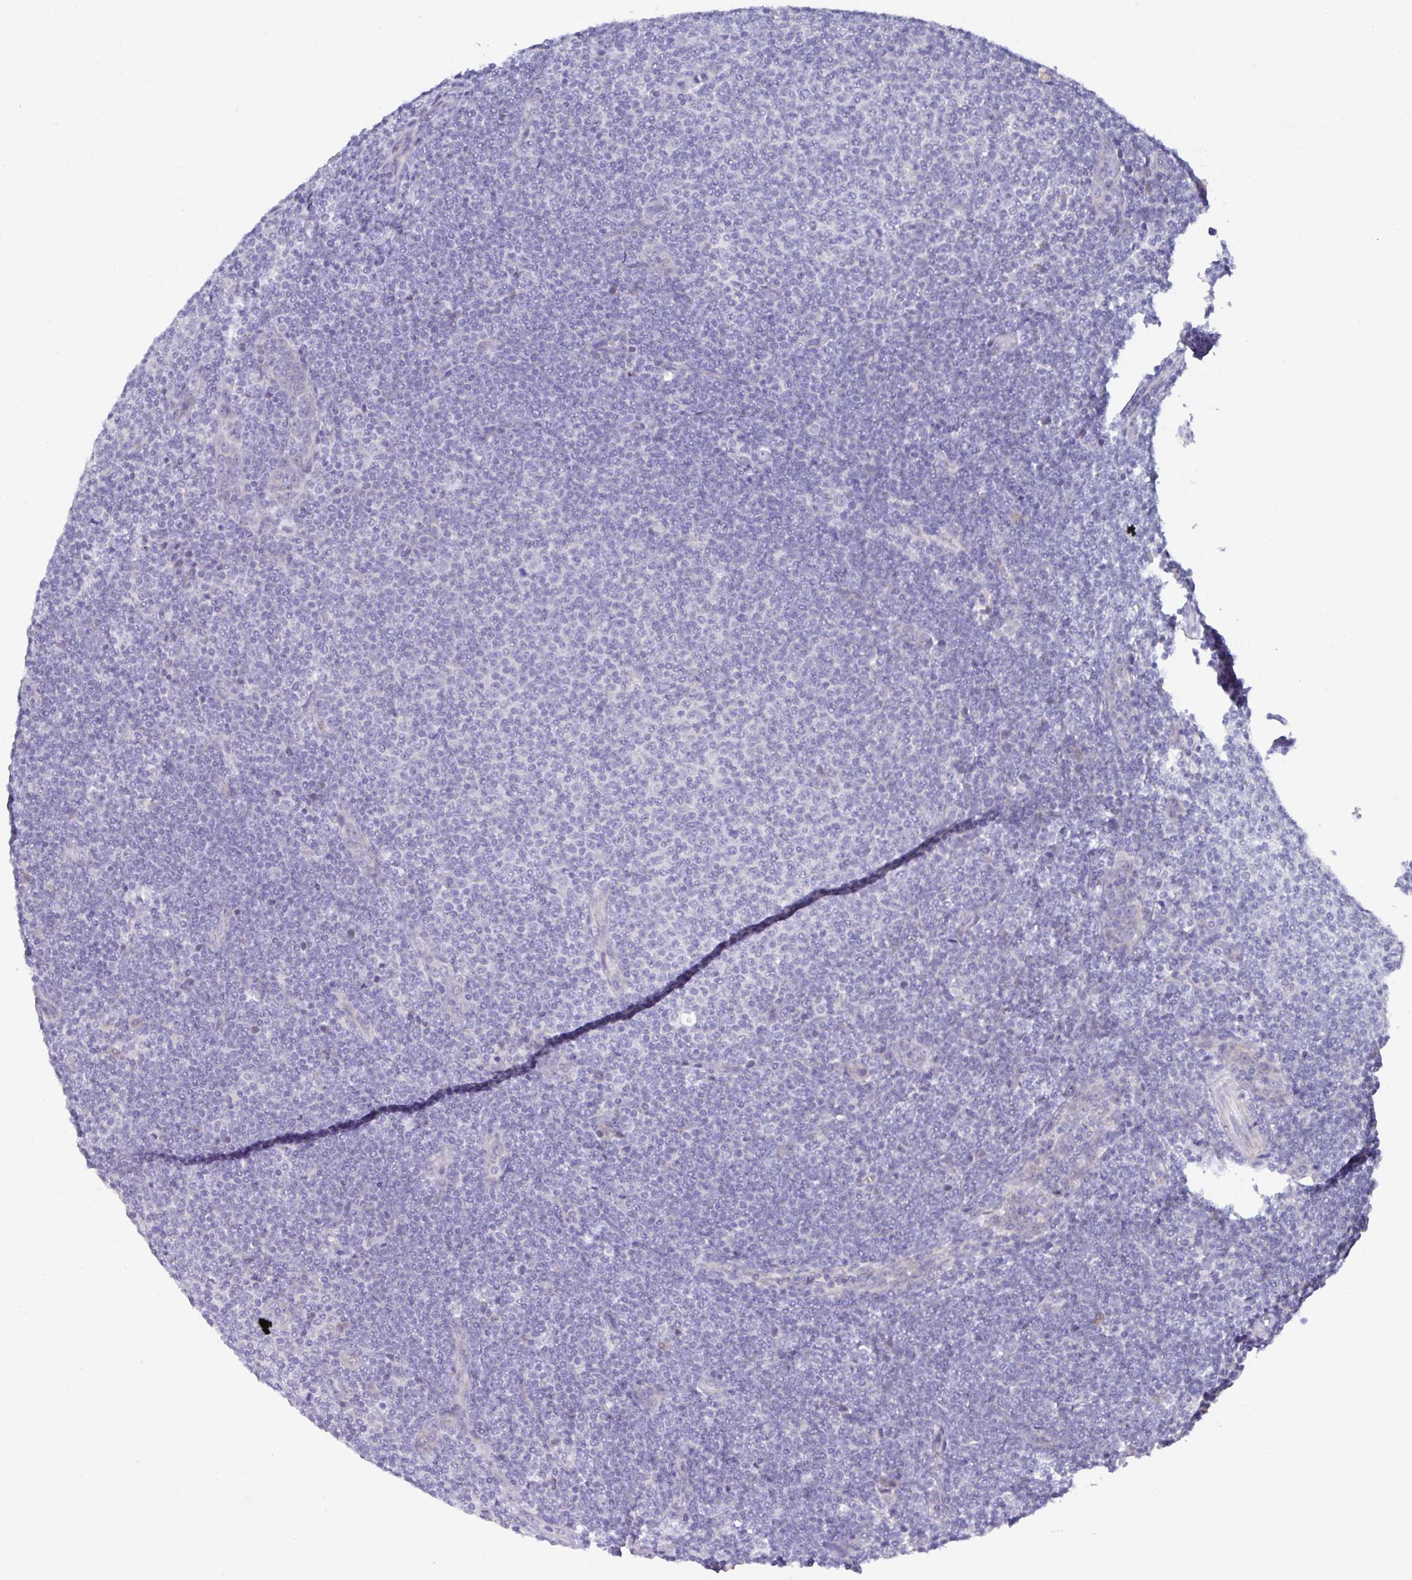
{"staining": {"intensity": "negative", "quantity": "none", "location": "none"}, "tissue": "lymphoma", "cell_type": "Tumor cells", "image_type": "cancer", "snomed": [{"axis": "morphology", "description": "Malignant lymphoma, non-Hodgkin's type, Low grade"}, {"axis": "topography", "description": "Lymph node"}], "caption": "A high-resolution image shows immunohistochemistry staining of lymphoma, which demonstrates no significant expression in tumor cells. (Immunohistochemistry (ihc), brightfield microscopy, high magnification).", "gene": "FBXO47", "patient": {"sex": "male", "age": 66}}